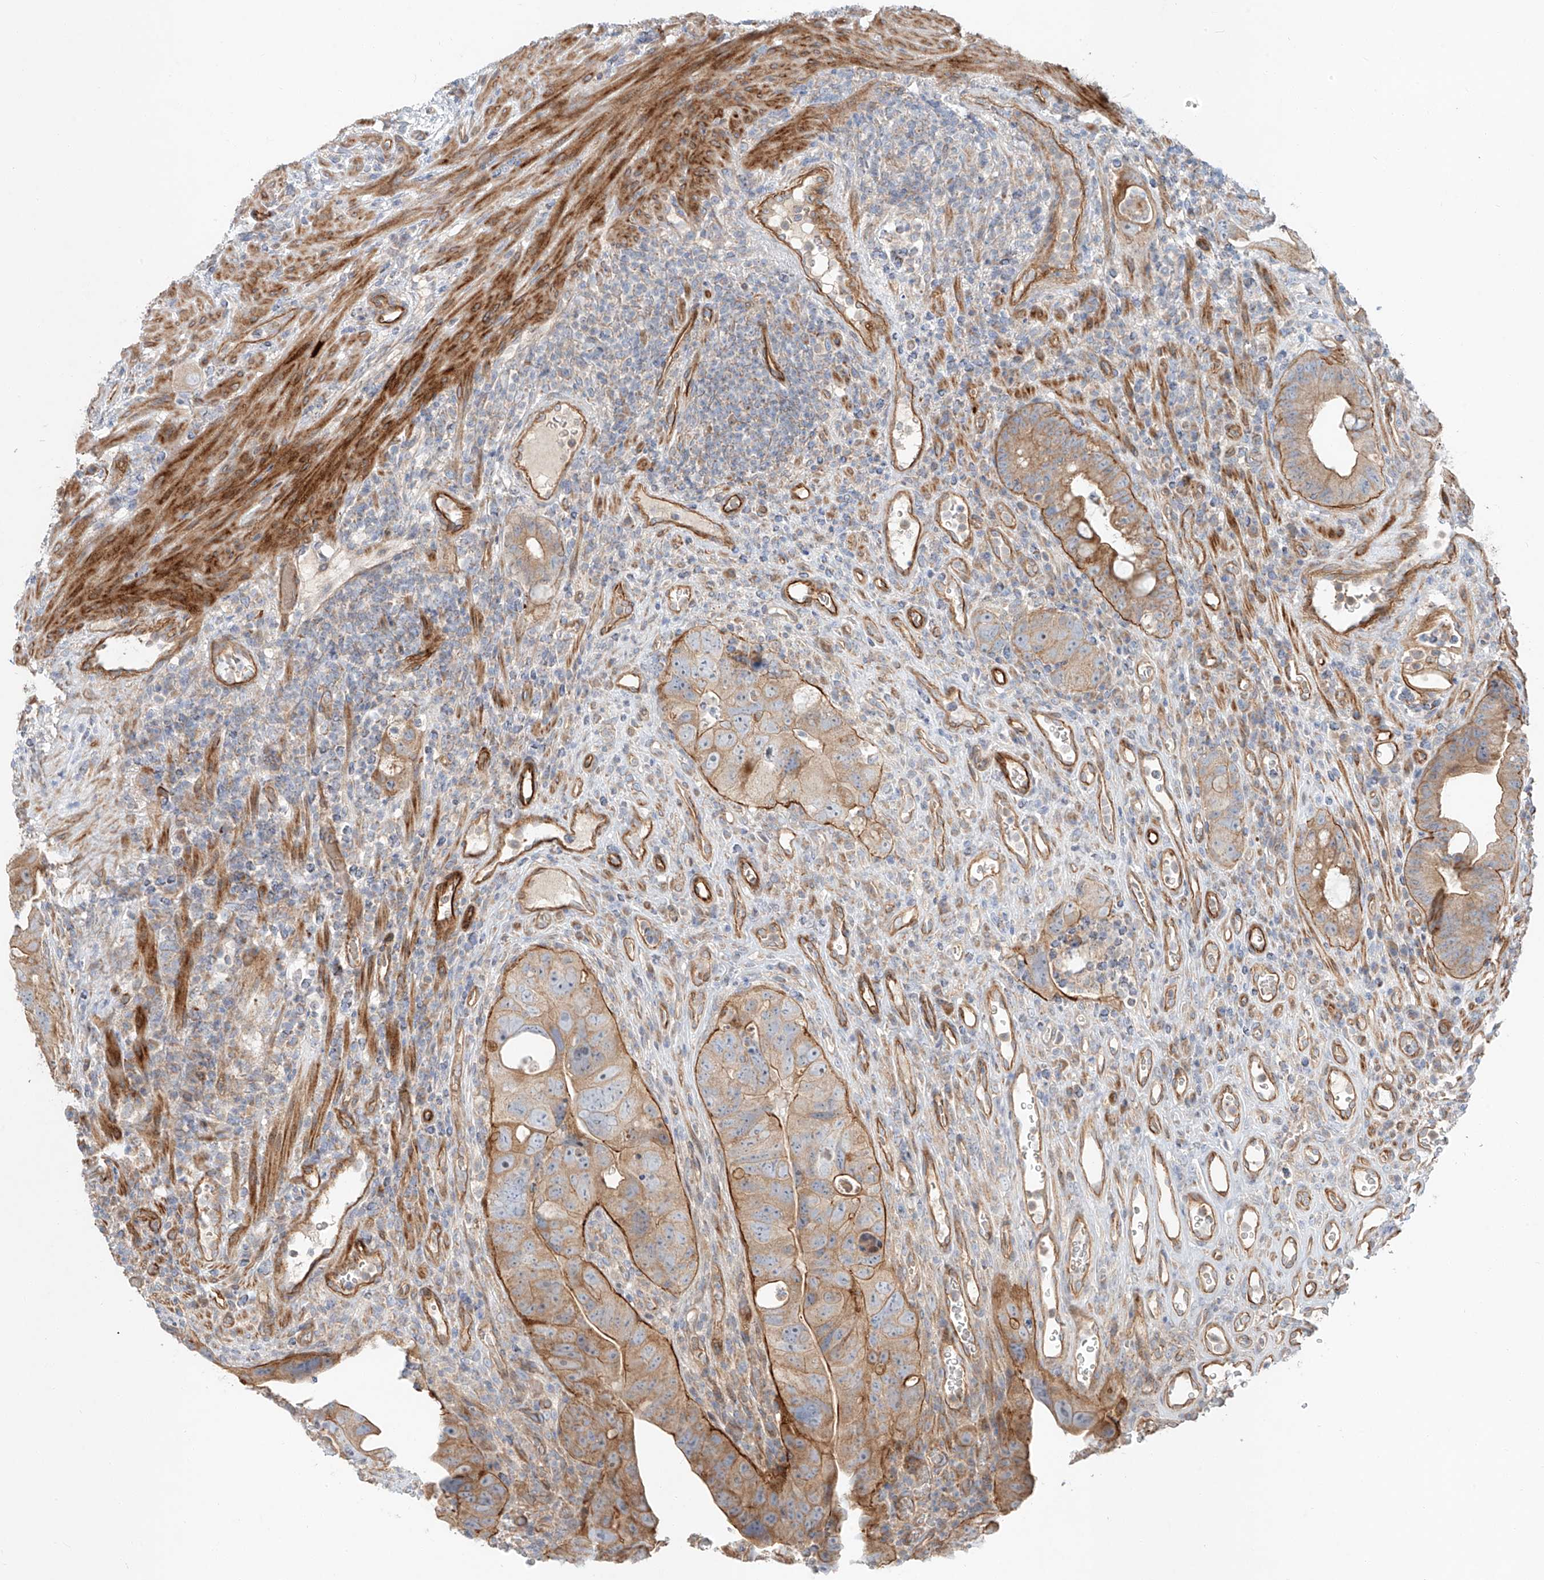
{"staining": {"intensity": "moderate", "quantity": ">75%", "location": "cytoplasmic/membranous"}, "tissue": "colorectal cancer", "cell_type": "Tumor cells", "image_type": "cancer", "snomed": [{"axis": "morphology", "description": "Adenocarcinoma, NOS"}, {"axis": "topography", "description": "Rectum"}], "caption": "Protein expression by IHC demonstrates moderate cytoplasmic/membranous positivity in approximately >75% of tumor cells in colorectal adenocarcinoma.", "gene": "AJM1", "patient": {"sex": "male", "age": 59}}